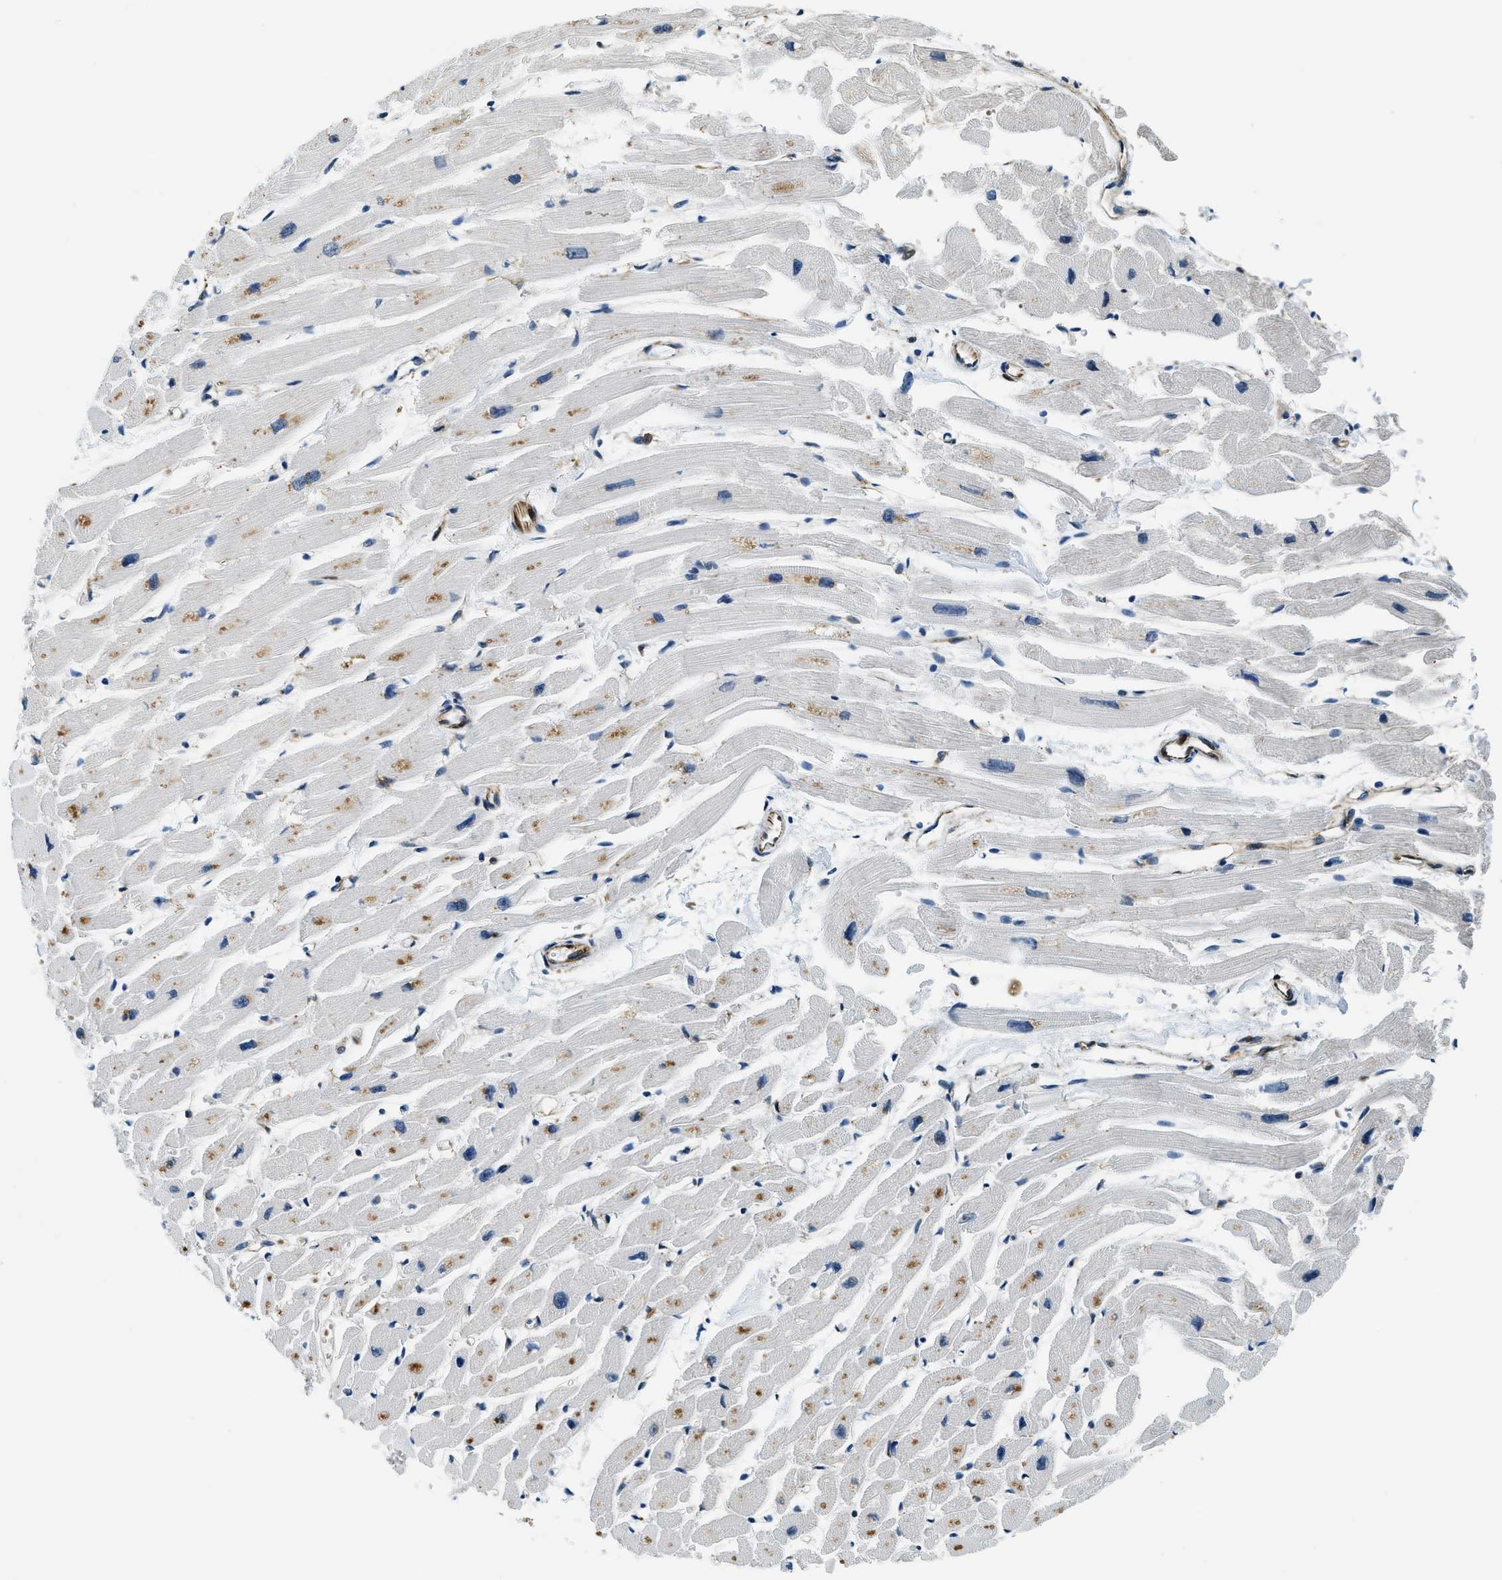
{"staining": {"intensity": "moderate", "quantity": "<25%", "location": "cytoplasmic/membranous"}, "tissue": "heart muscle", "cell_type": "Cardiomyocytes", "image_type": "normal", "snomed": [{"axis": "morphology", "description": "Normal tissue, NOS"}, {"axis": "topography", "description": "Heart"}], "caption": "Benign heart muscle demonstrates moderate cytoplasmic/membranous staining in about <25% of cardiomyocytes.", "gene": "GNS", "patient": {"sex": "female", "age": 54}}